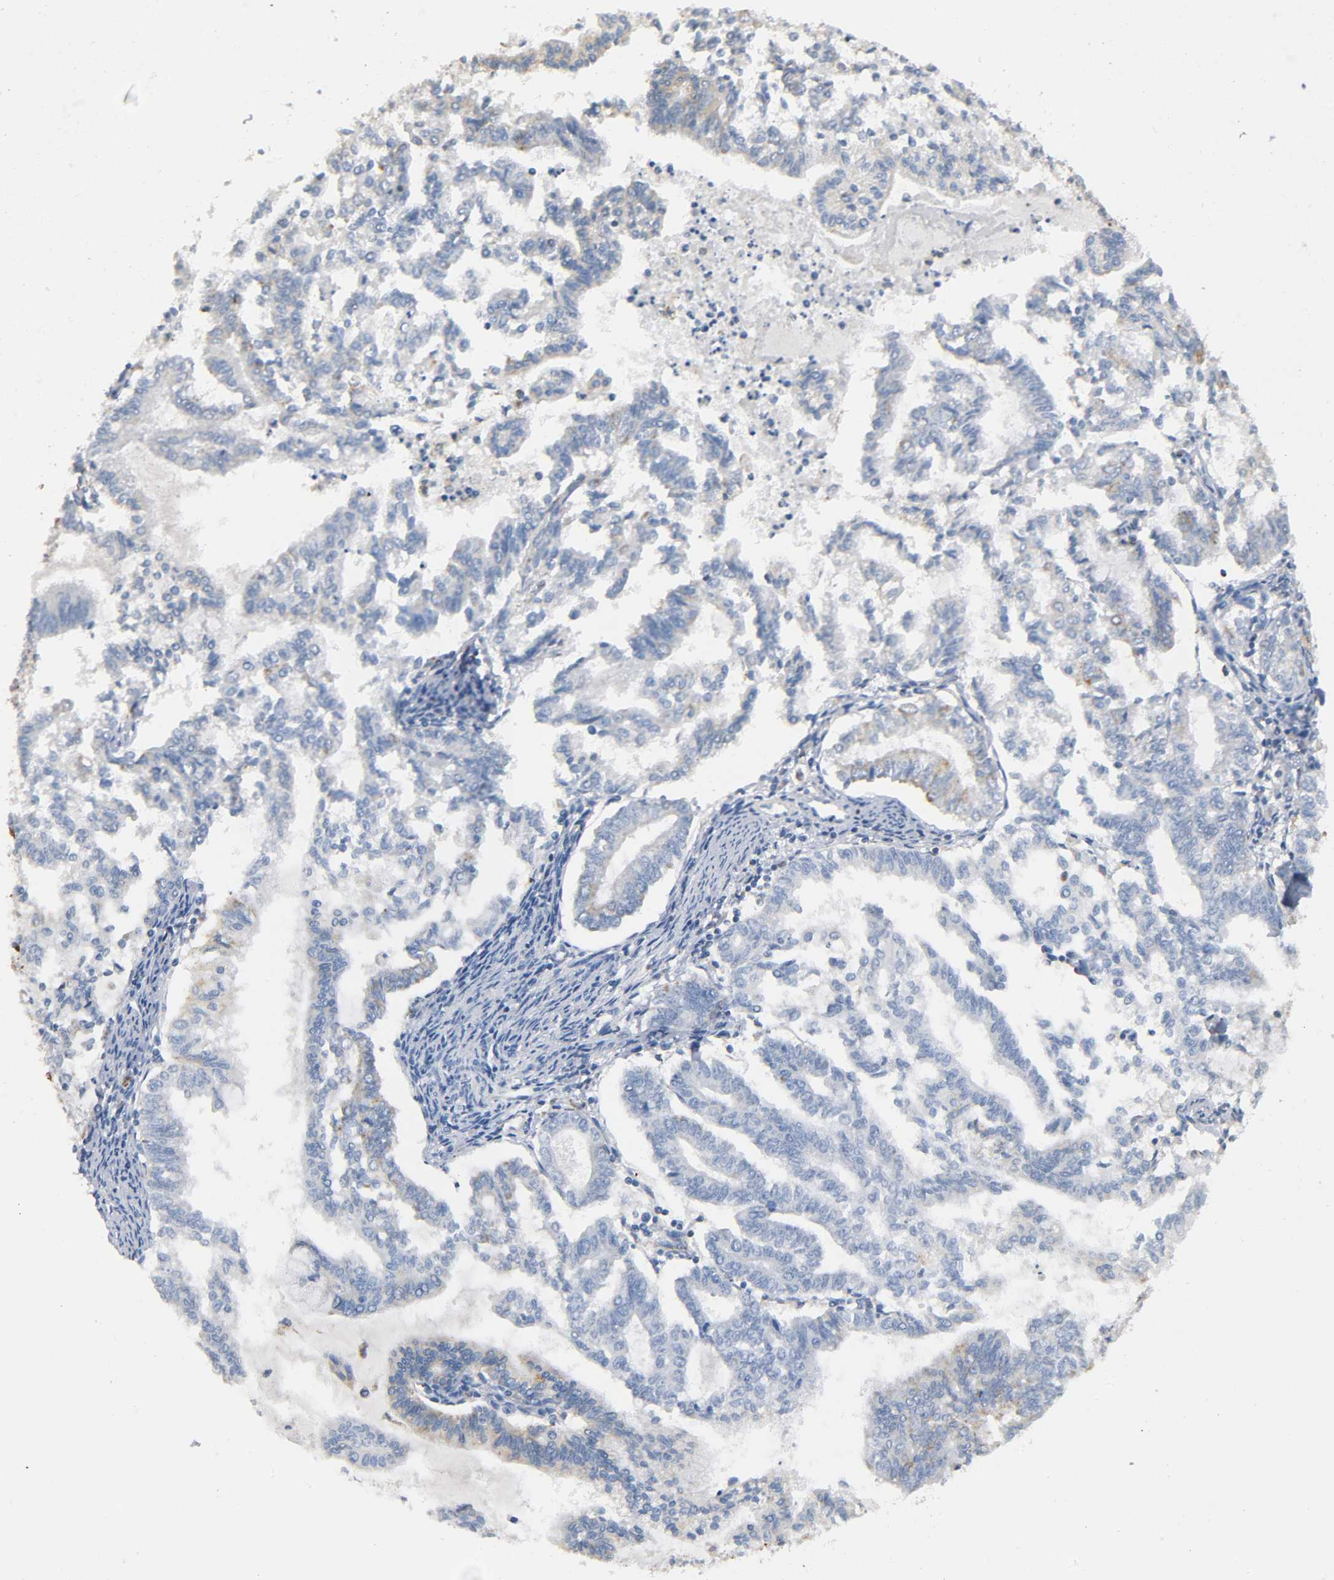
{"staining": {"intensity": "weak", "quantity": "25%-75%", "location": "cytoplasmic/membranous"}, "tissue": "endometrial cancer", "cell_type": "Tumor cells", "image_type": "cancer", "snomed": [{"axis": "morphology", "description": "Adenocarcinoma, NOS"}, {"axis": "topography", "description": "Endometrium"}], "caption": "The micrograph demonstrates immunohistochemical staining of endometrial adenocarcinoma. There is weak cytoplasmic/membranous staining is appreciated in approximately 25%-75% of tumor cells.", "gene": "BAK1", "patient": {"sex": "female", "age": 79}}